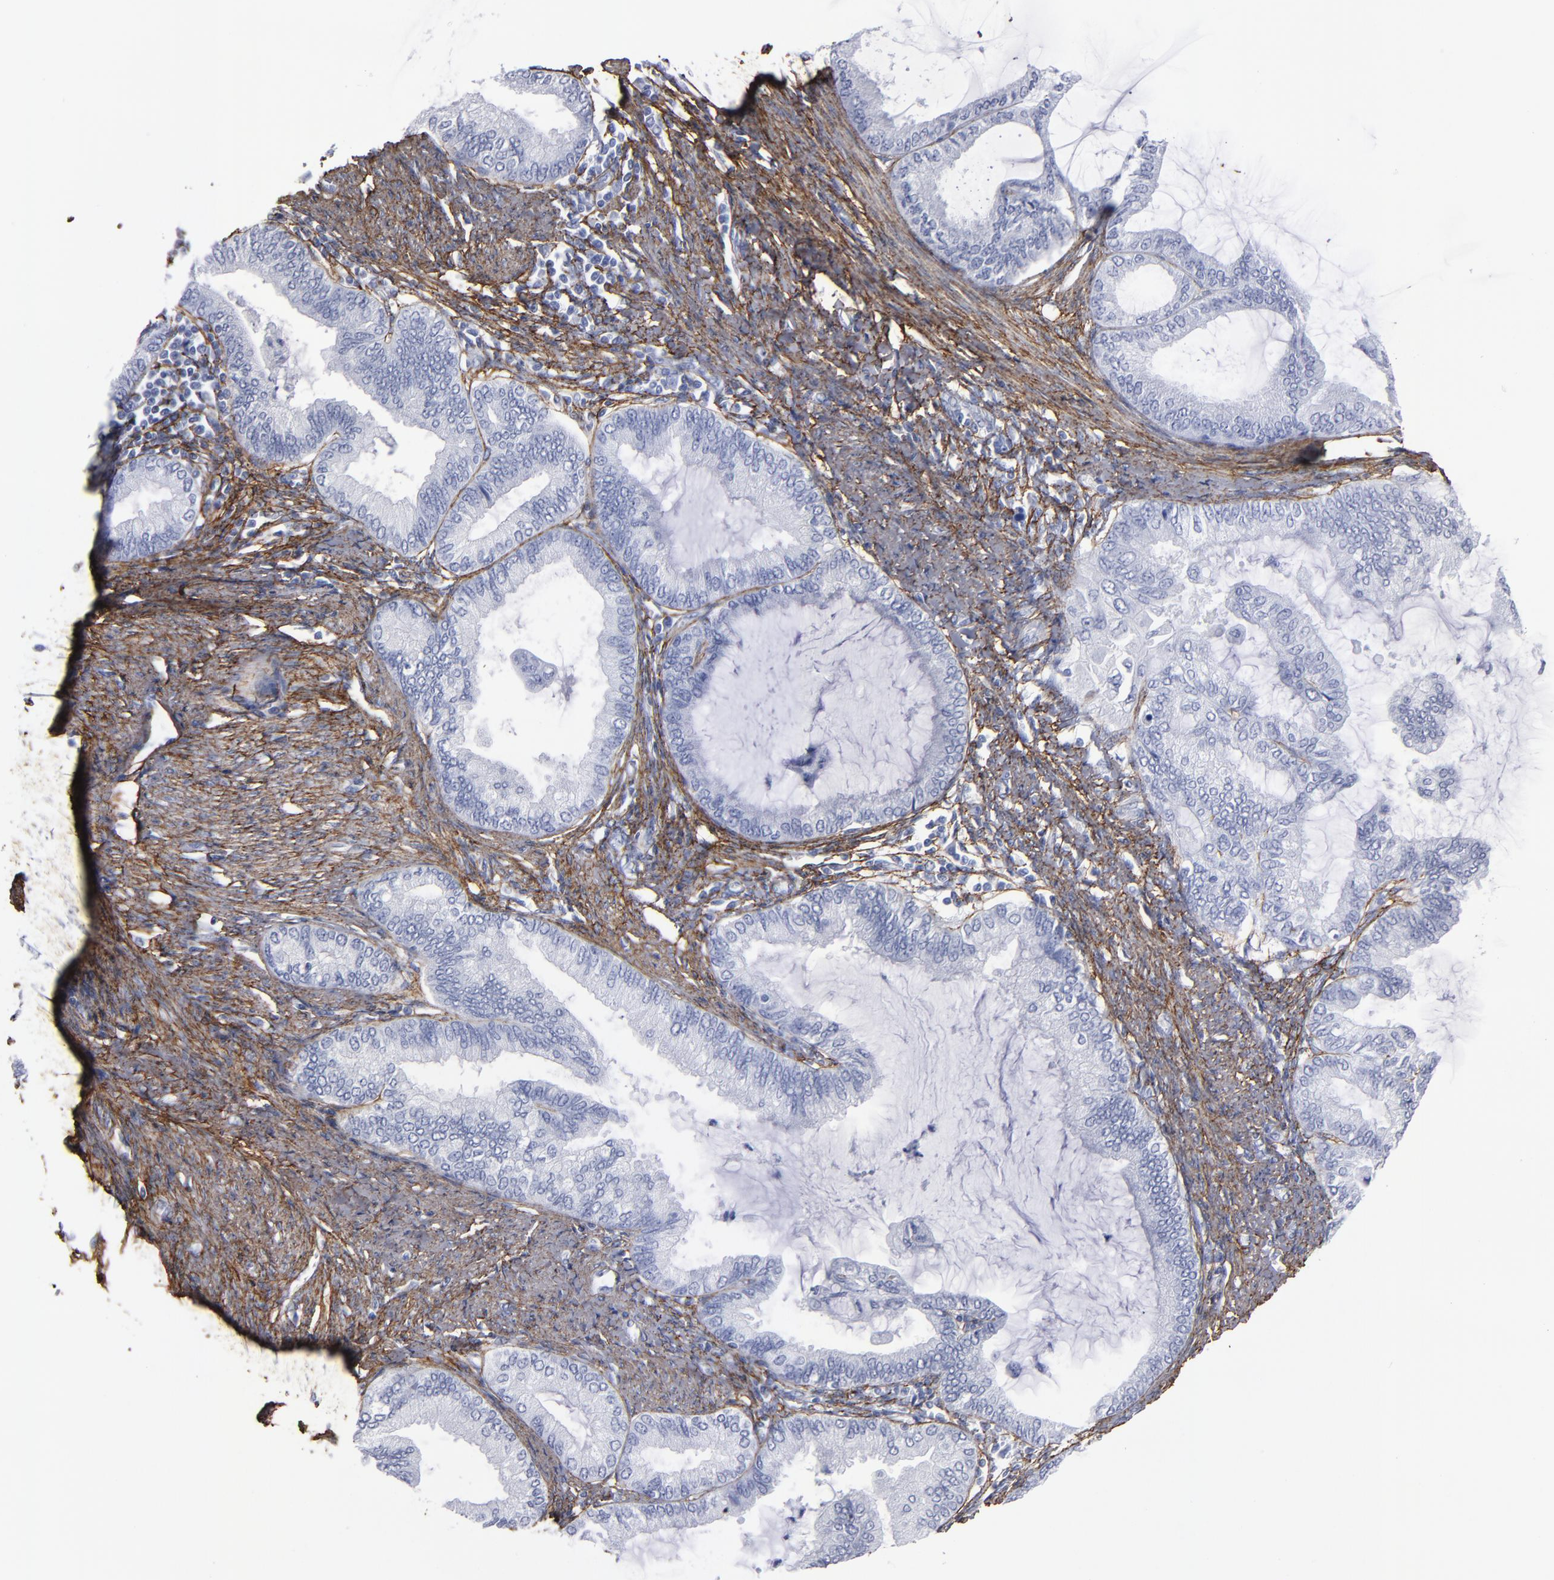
{"staining": {"intensity": "negative", "quantity": "none", "location": "none"}, "tissue": "endometrial cancer", "cell_type": "Tumor cells", "image_type": "cancer", "snomed": [{"axis": "morphology", "description": "Adenocarcinoma, NOS"}, {"axis": "topography", "description": "Endometrium"}], "caption": "Immunohistochemistry image of neoplastic tissue: endometrial cancer (adenocarcinoma) stained with DAB displays no significant protein expression in tumor cells. (DAB (3,3'-diaminobenzidine) IHC, high magnification).", "gene": "EMILIN1", "patient": {"sex": "female", "age": 86}}